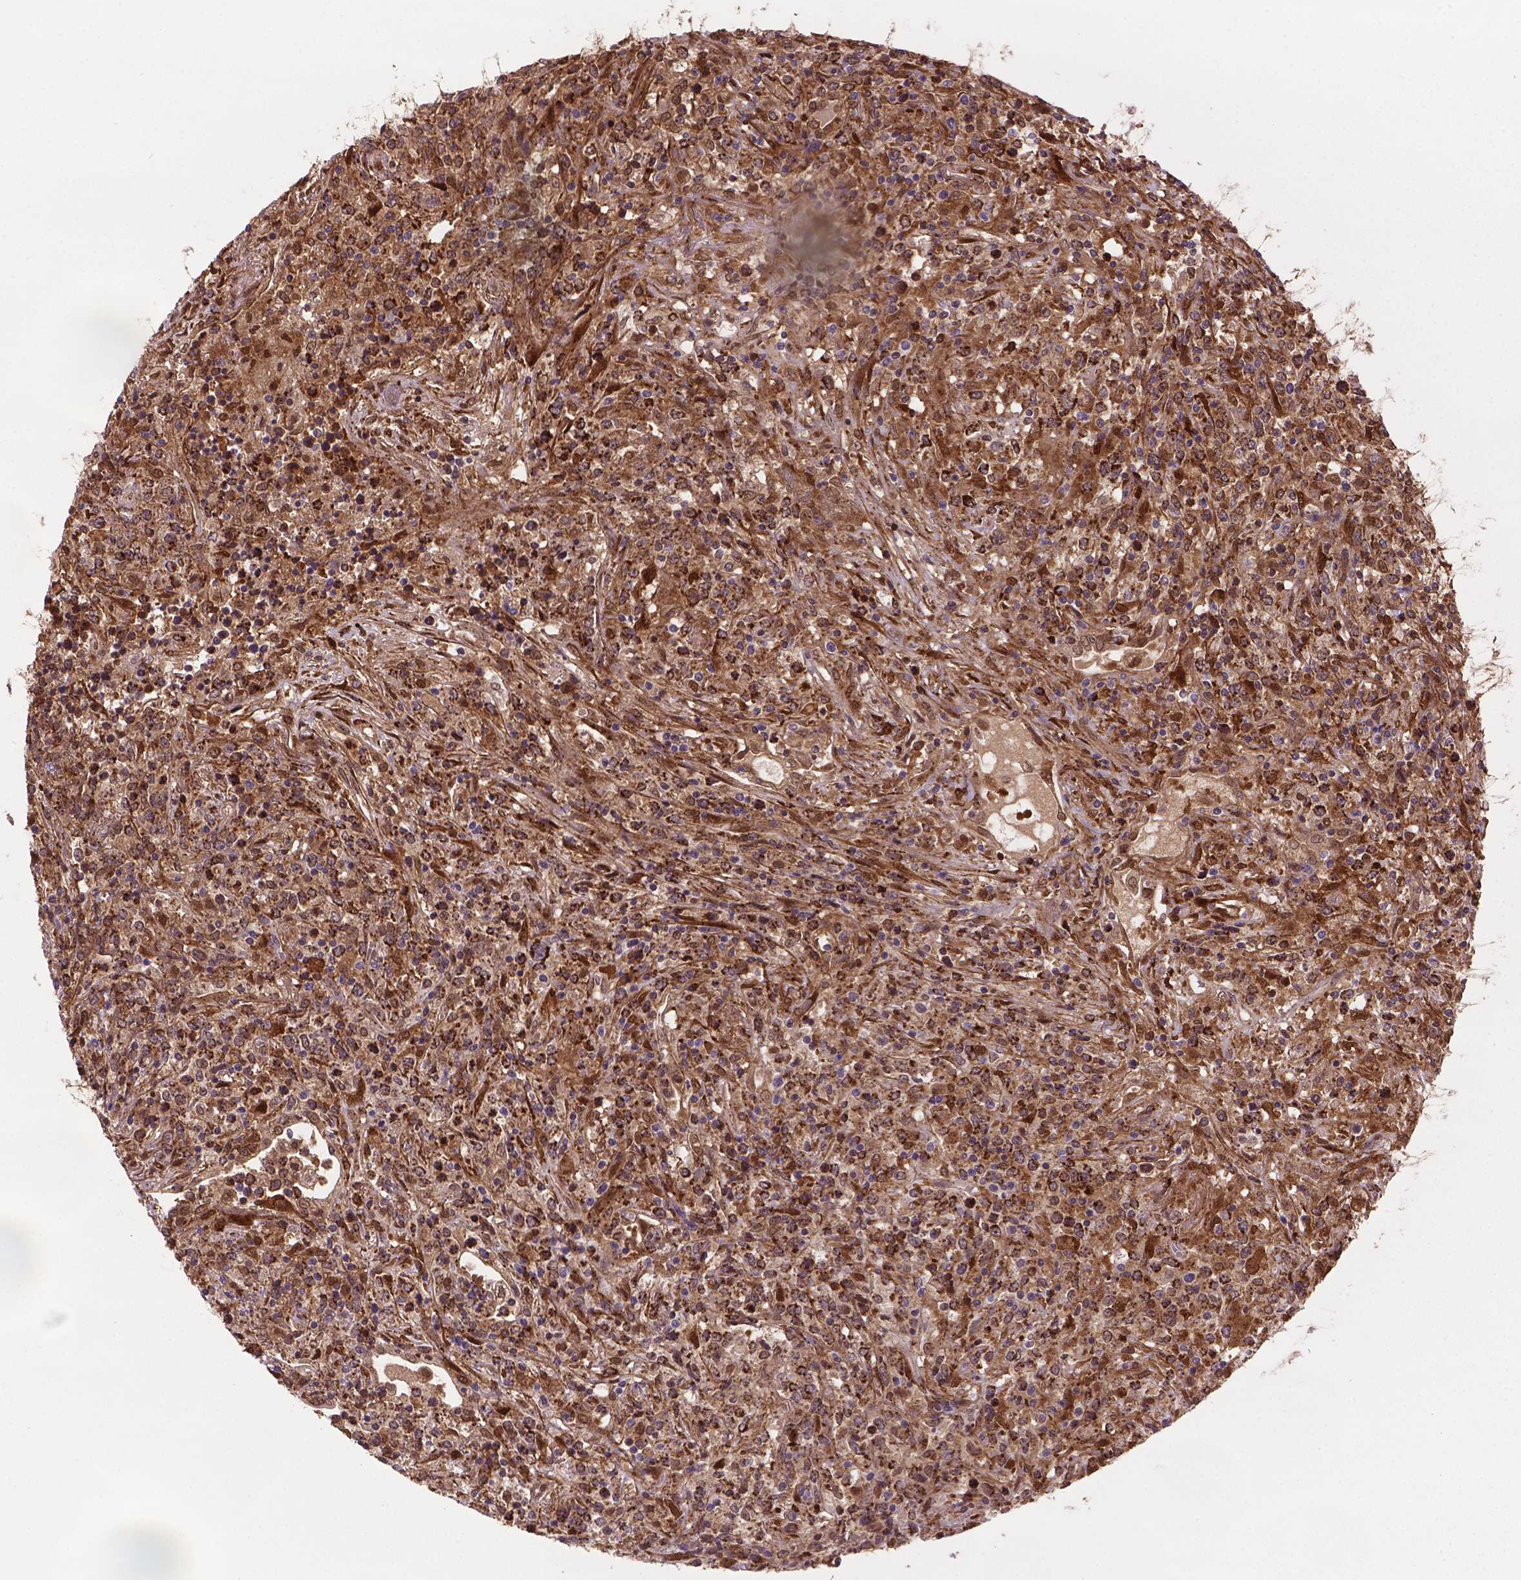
{"staining": {"intensity": "moderate", "quantity": ">75%", "location": "cytoplasmic/membranous,nuclear"}, "tissue": "lymphoma", "cell_type": "Tumor cells", "image_type": "cancer", "snomed": [{"axis": "morphology", "description": "Malignant lymphoma, non-Hodgkin's type, High grade"}, {"axis": "topography", "description": "Lung"}], "caption": "Moderate cytoplasmic/membranous and nuclear protein staining is identified in about >75% of tumor cells in lymphoma. (brown staining indicates protein expression, while blue staining denotes nuclei).", "gene": "PLIN3", "patient": {"sex": "male", "age": 79}}